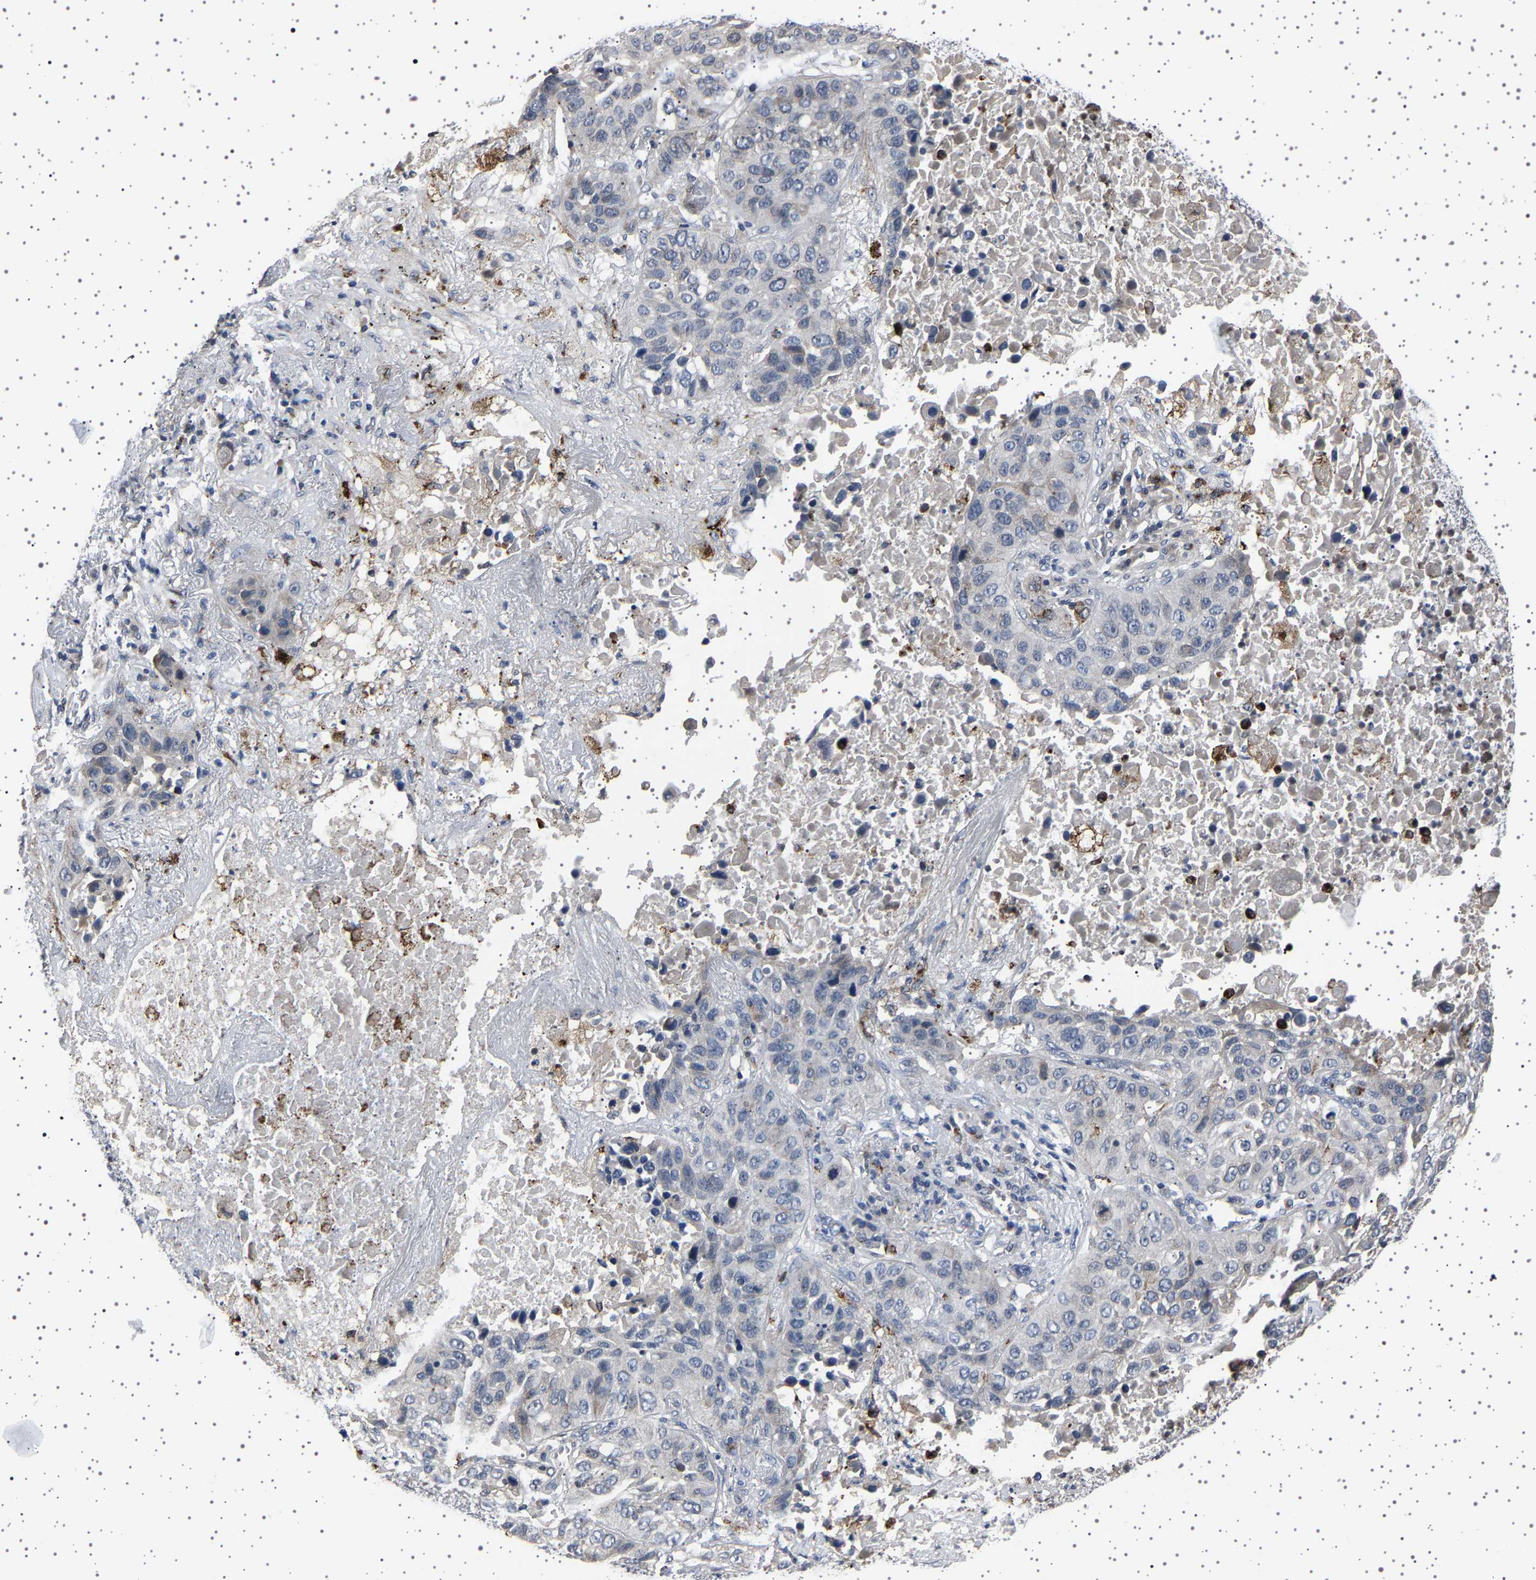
{"staining": {"intensity": "negative", "quantity": "none", "location": "none"}, "tissue": "lung cancer", "cell_type": "Tumor cells", "image_type": "cancer", "snomed": [{"axis": "morphology", "description": "Squamous cell carcinoma, NOS"}, {"axis": "topography", "description": "Lung"}], "caption": "Tumor cells are negative for brown protein staining in lung cancer. (Brightfield microscopy of DAB IHC at high magnification).", "gene": "IL10RB", "patient": {"sex": "male", "age": 57}}